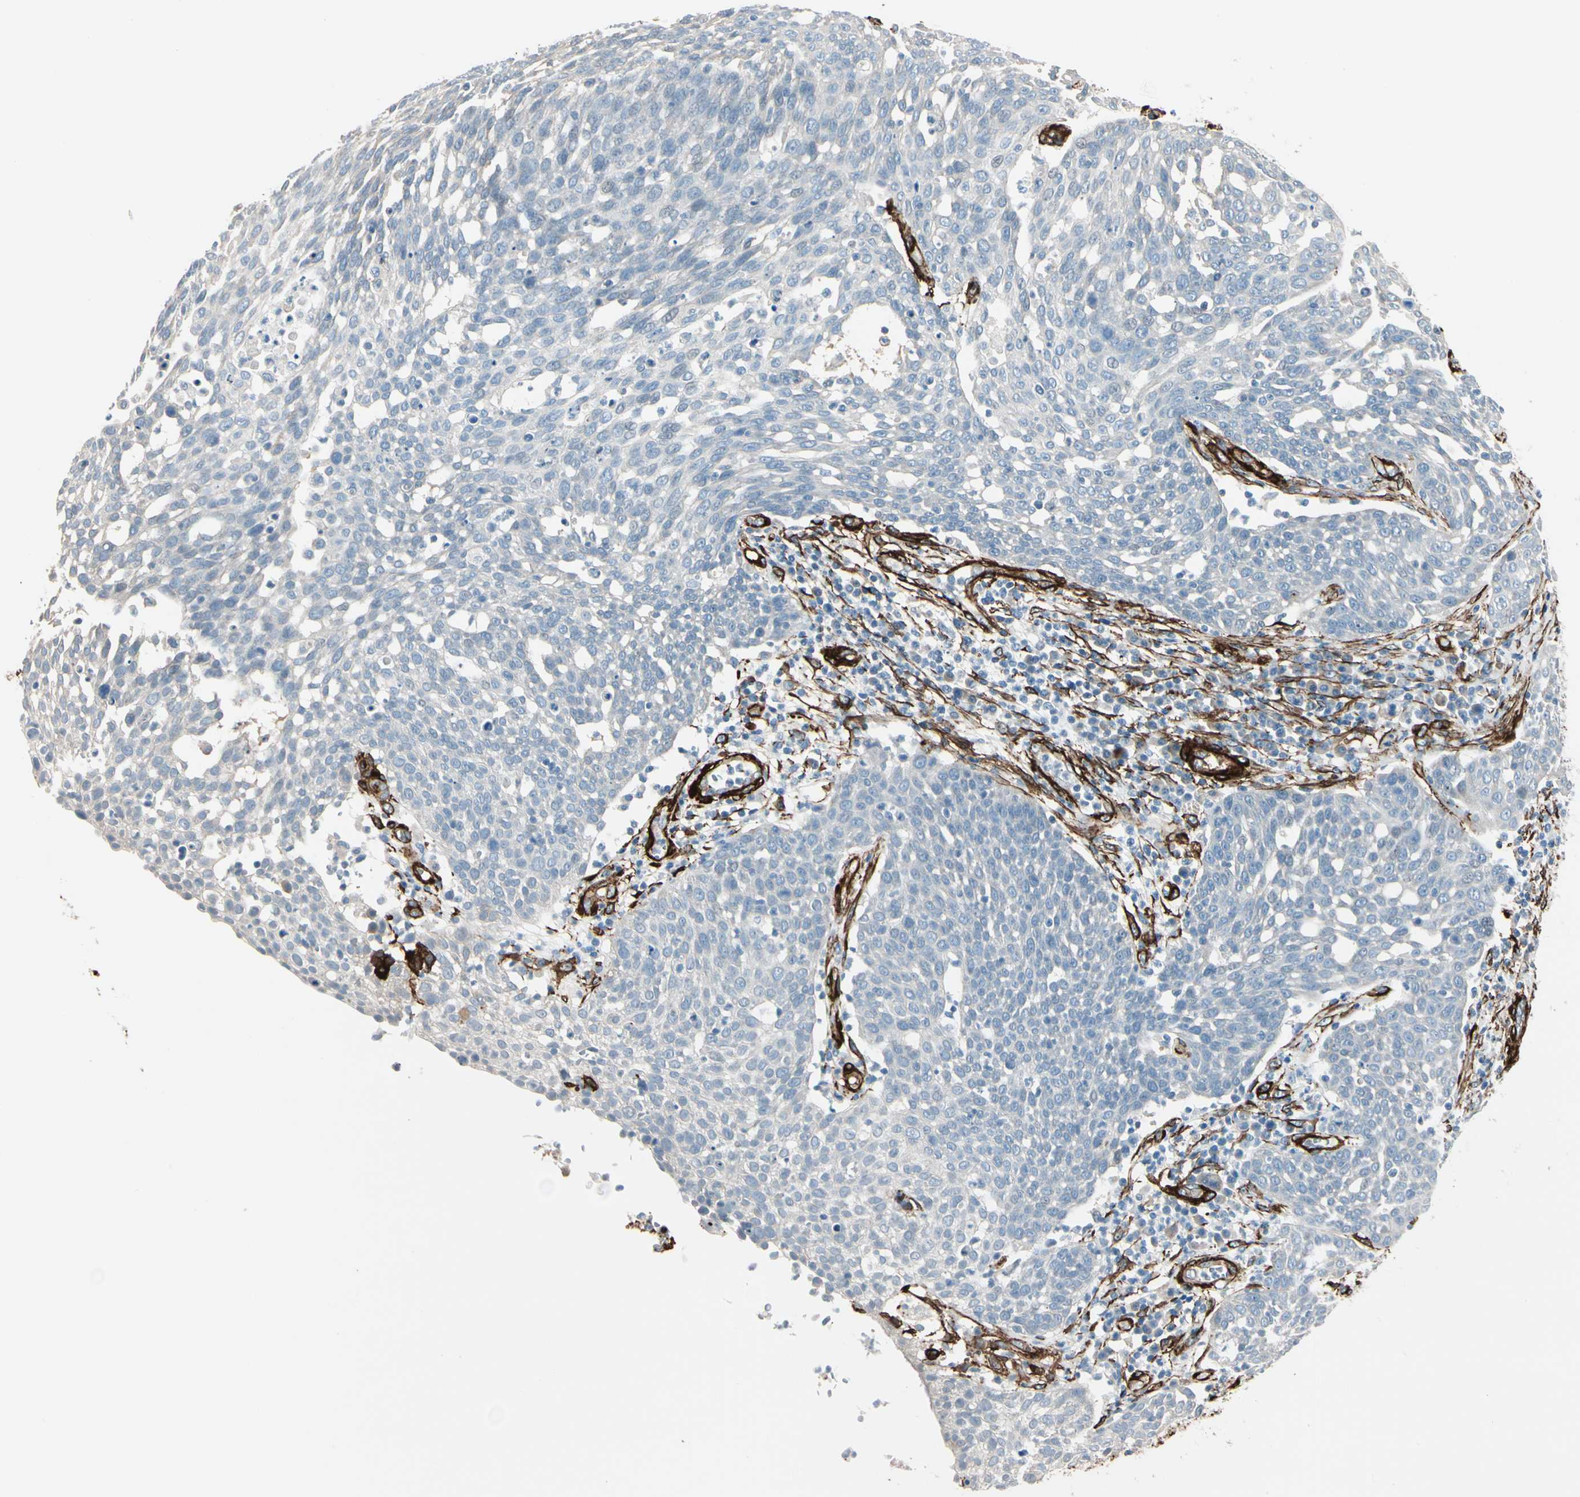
{"staining": {"intensity": "negative", "quantity": "none", "location": "none"}, "tissue": "cervical cancer", "cell_type": "Tumor cells", "image_type": "cancer", "snomed": [{"axis": "morphology", "description": "Squamous cell carcinoma, NOS"}, {"axis": "topography", "description": "Cervix"}], "caption": "Protein analysis of squamous cell carcinoma (cervical) exhibits no significant expression in tumor cells.", "gene": "CALD1", "patient": {"sex": "female", "age": 34}}